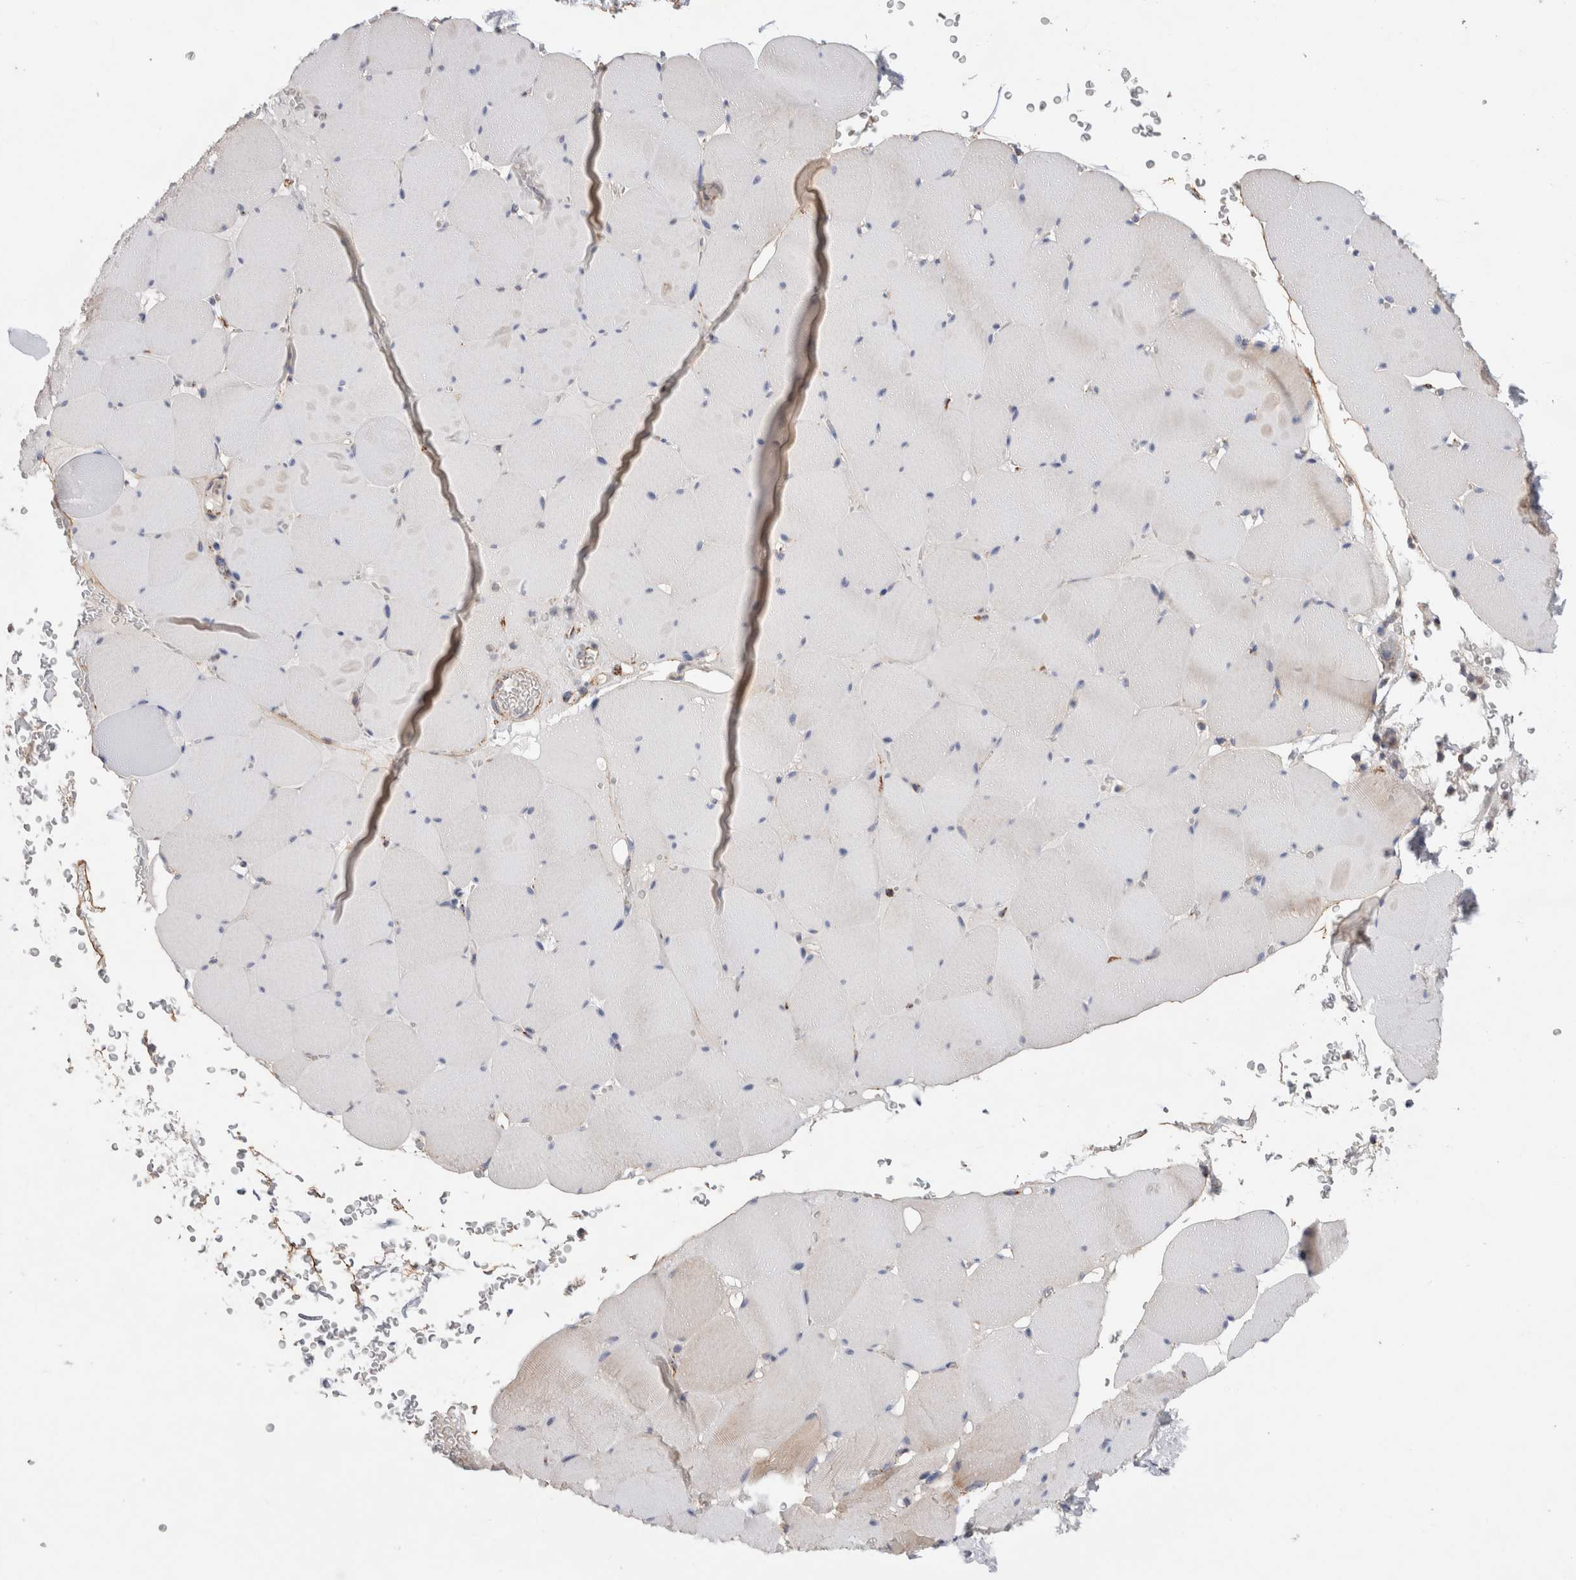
{"staining": {"intensity": "weak", "quantity": "<25%", "location": "cytoplasmic/membranous"}, "tissue": "skeletal muscle", "cell_type": "Myocytes", "image_type": "normal", "snomed": [{"axis": "morphology", "description": "Normal tissue, NOS"}, {"axis": "topography", "description": "Skeletal muscle"}], "caption": "The immunohistochemistry (IHC) photomicrograph has no significant expression in myocytes of skeletal muscle.", "gene": "IARS2", "patient": {"sex": "male", "age": 62}}